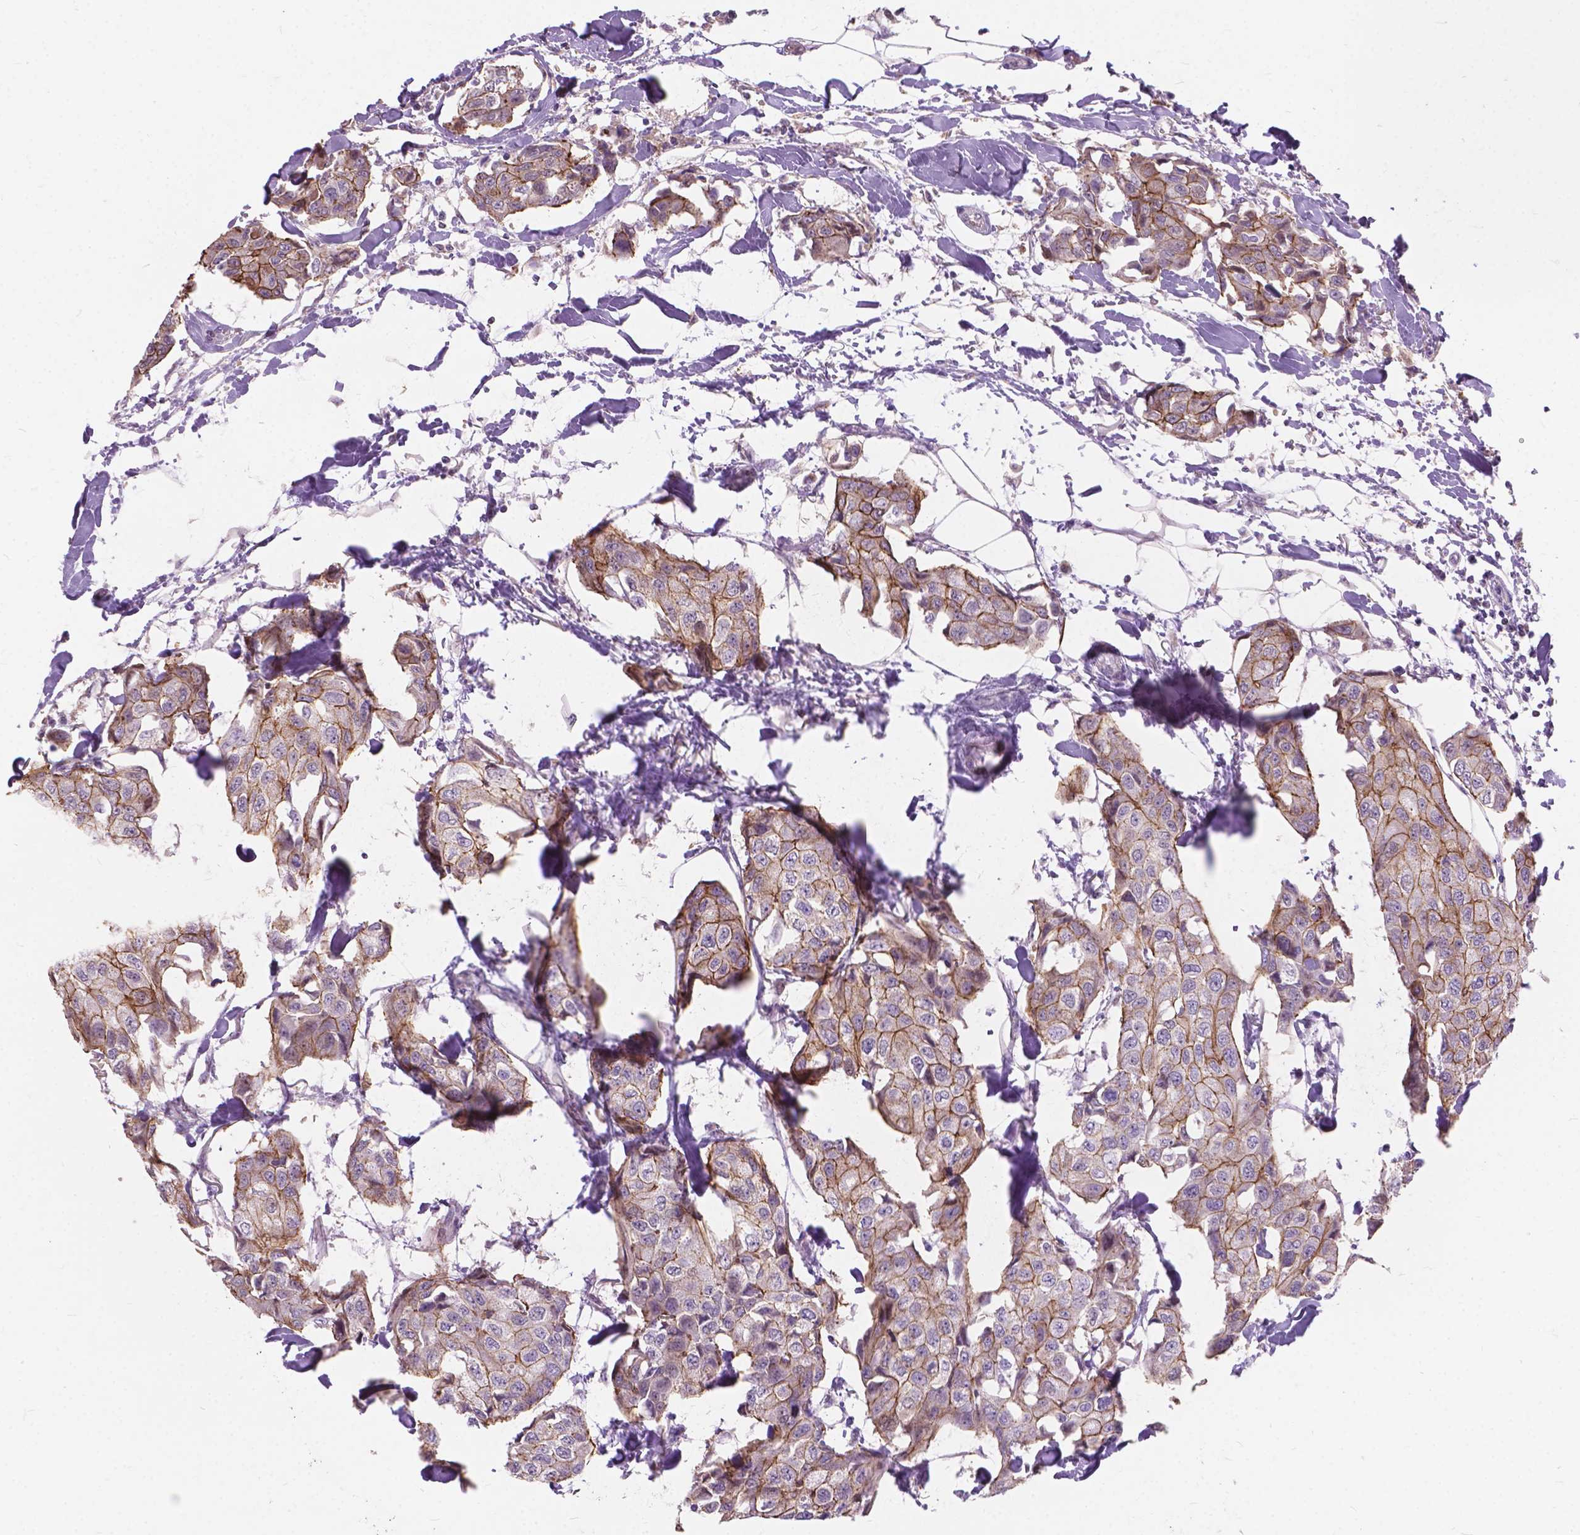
{"staining": {"intensity": "weak", "quantity": ">75%", "location": "cytoplasmic/membranous"}, "tissue": "breast cancer", "cell_type": "Tumor cells", "image_type": "cancer", "snomed": [{"axis": "morphology", "description": "Duct carcinoma"}, {"axis": "topography", "description": "Breast"}], "caption": "This is an image of immunohistochemistry (IHC) staining of breast cancer (infiltrating ductal carcinoma), which shows weak positivity in the cytoplasmic/membranous of tumor cells.", "gene": "MYH14", "patient": {"sex": "female", "age": 80}}